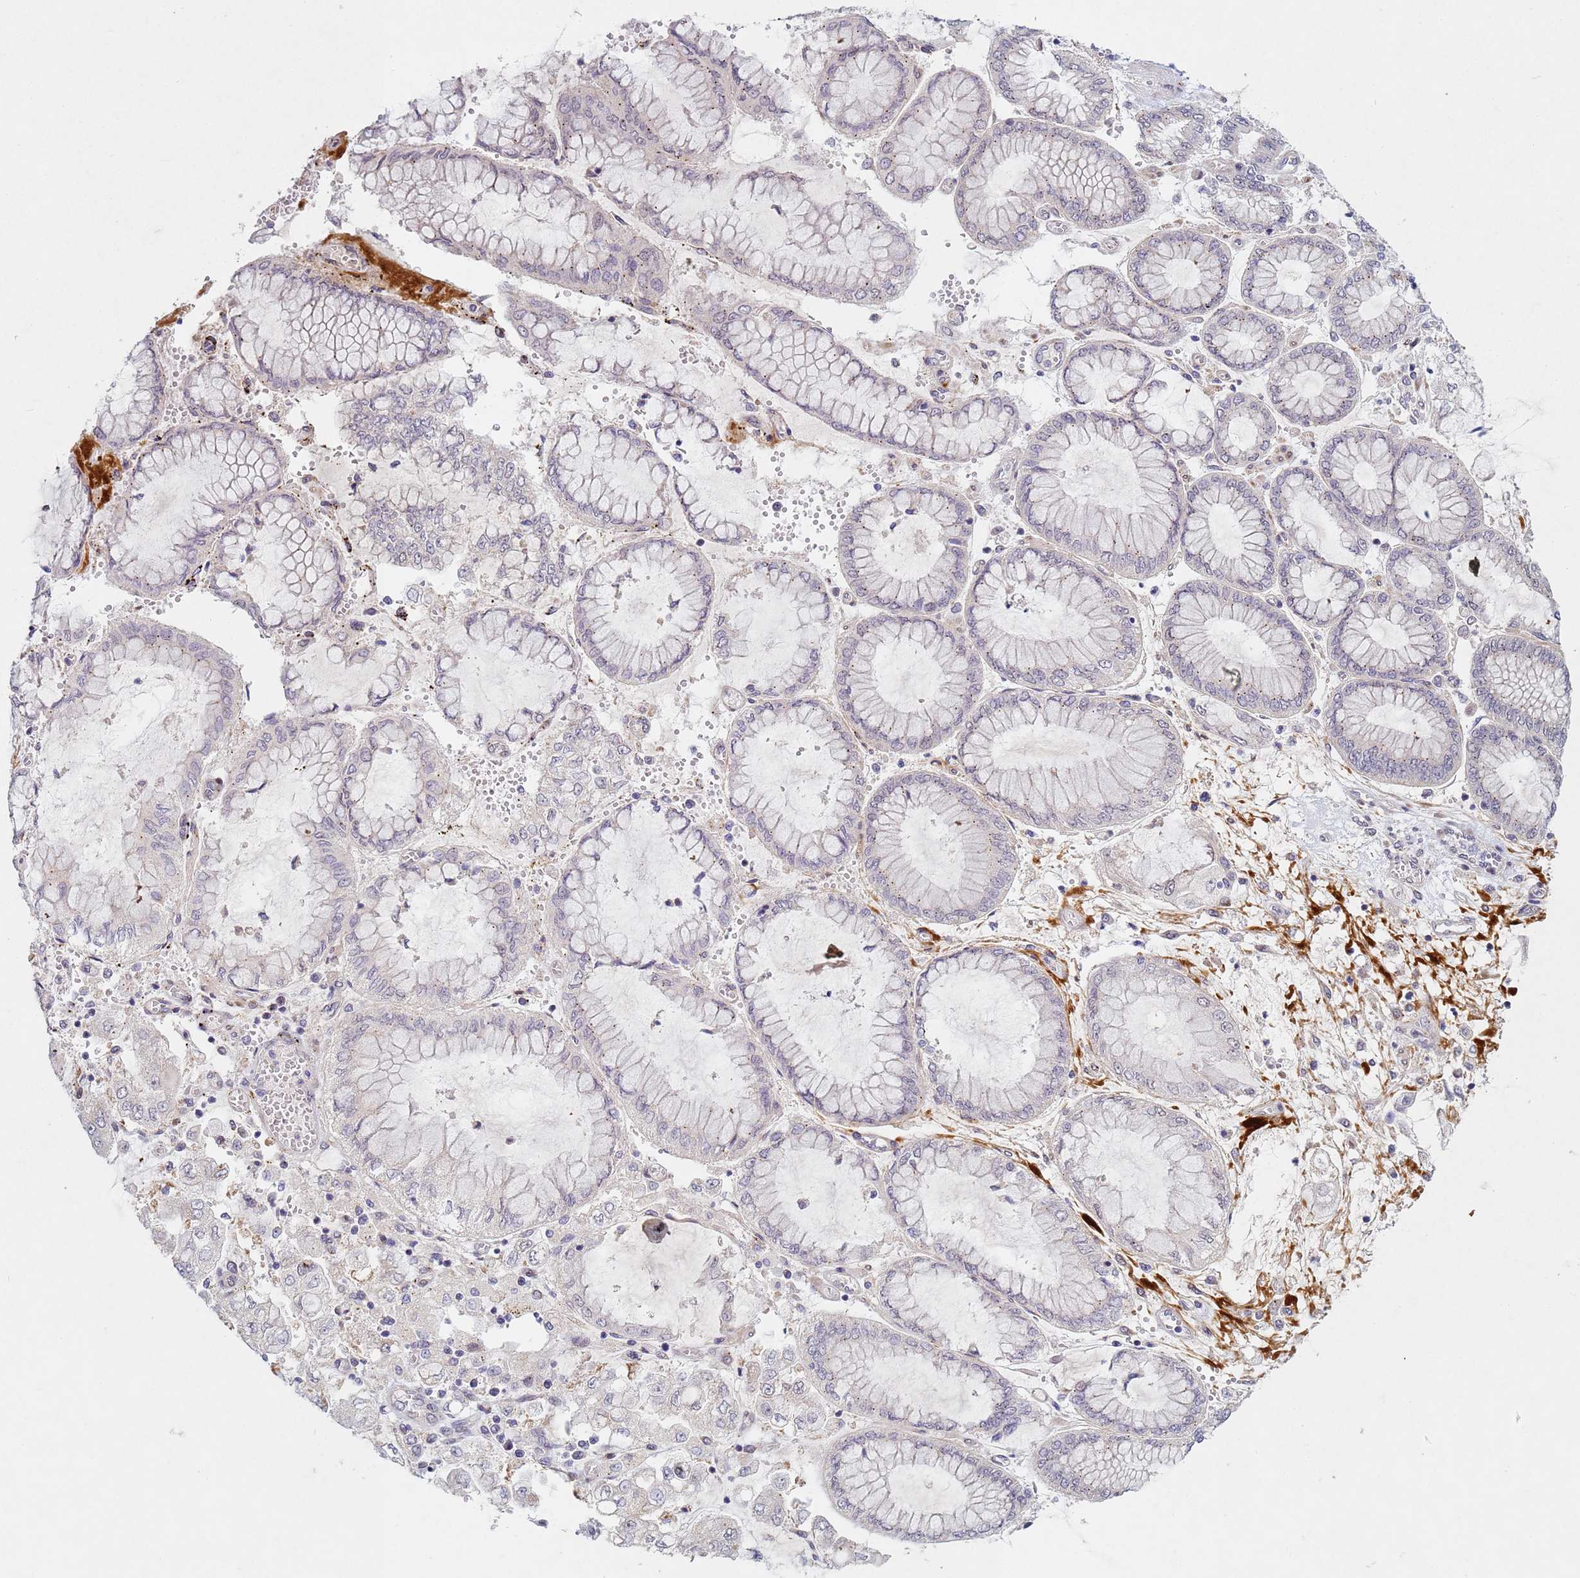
{"staining": {"intensity": "negative", "quantity": "none", "location": "none"}, "tissue": "stomach cancer", "cell_type": "Tumor cells", "image_type": "cancer", "snomed": [{"axis": "morphology", "description": "Adenocarcinoma, NOS"}, {"axis": "topography", "description": "Stomach"}], "caption": "IHC of stomach cancer shows no staining in tumor cells.", "gene": "TNPO2", "patient": {"sex": "male", "age": 76}}